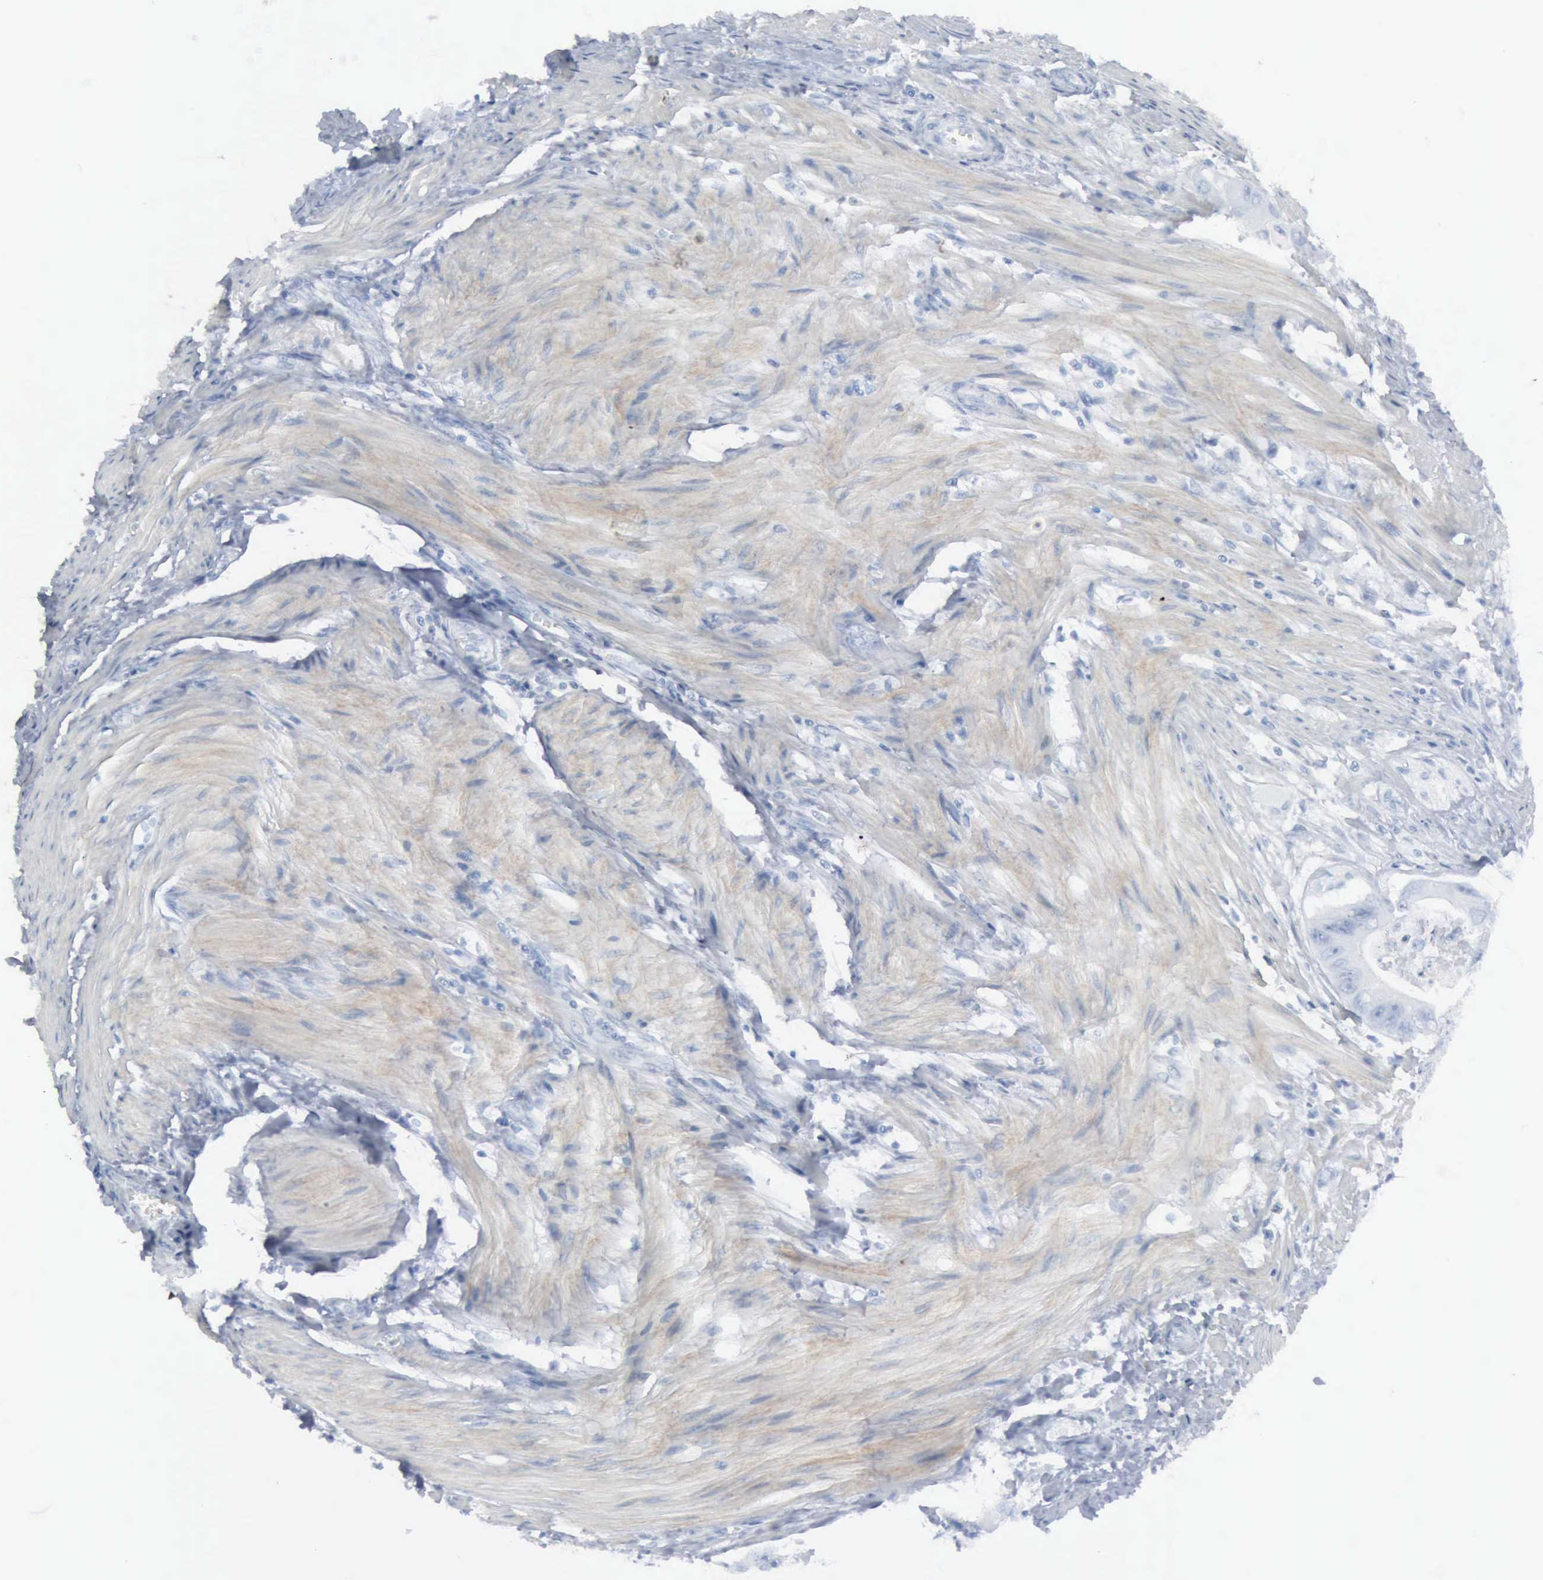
{"staining": {"intensity": "negative", "quantity": "none", "location": "none"}, "tissue": "colorectal cancer", "cell_type": "Tumor cells", "image_type": "cancer", "snomed": [{"axis": "morphology", "description": "Adenocarcinoma, NOS"}, {"axis": "topography", "description": "Colon"}], "caption": "An immunohistochemistry (IHC) histopathology image of adenocarcinoma (colorectal) is shown. There is no staining in tumor cells of adenocarcinoma (colorectal). Brightfield microscopy of IHC stained with DAB (brown) and hematoxylin (blue), captured at high magnification.", "gene": "DMD", "patient": {"sex": "female", "age": 46}}